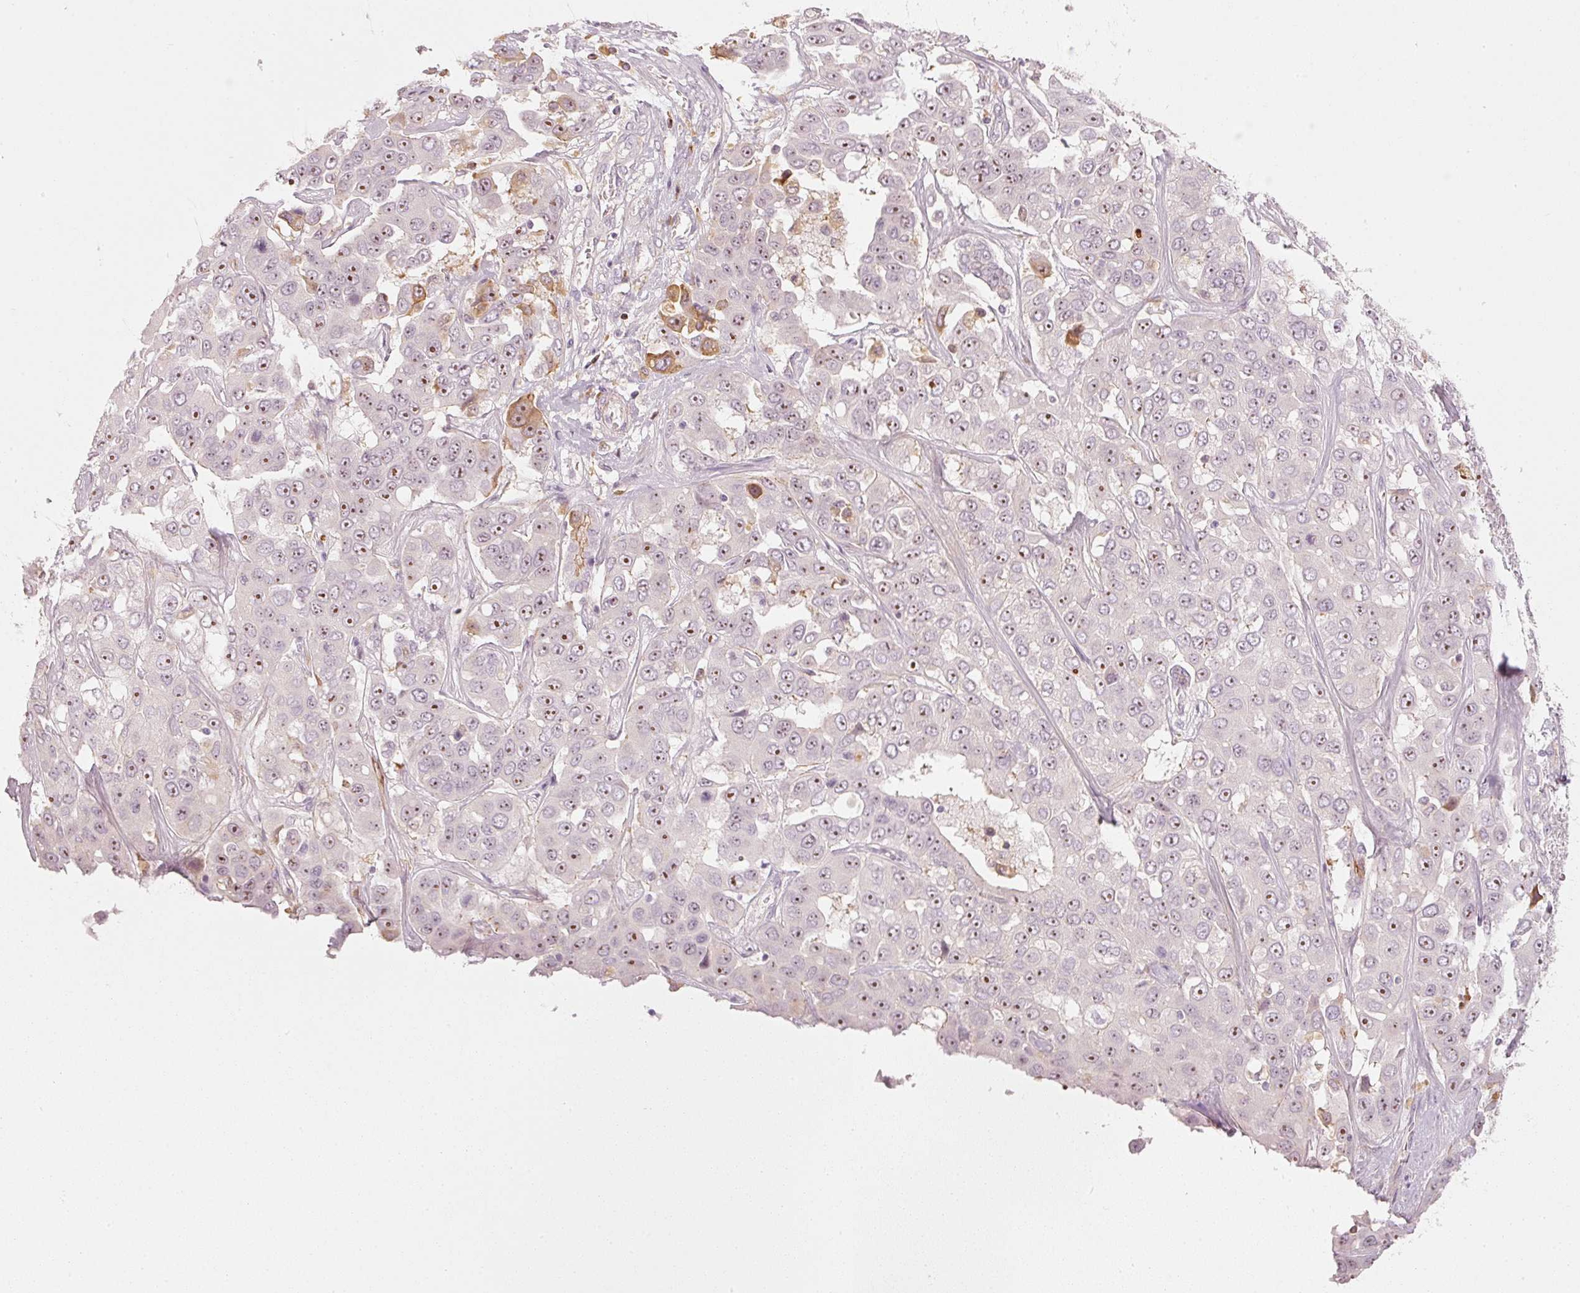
{"staining": {"intensity": "moderate", "quantity": "25%-75%", "location": "nuclear"}, "tissue": "liver cancer", "cell_type": "Tumor cells", "image_type": "cancer", "snomed": [{"axis": "morphology", "description": "Cholangiocarcinoma"}, {"axis": "topography", "description": "Liver"}], "caption": "IHC (DAB (3,3'-diaminobenzidine)) staining of liver cancer reveals moderate nuclear protein expression in approximately 25%-75% of tumor cells. (brown staining indicates protein expression, while blue staining denotes nuclei).", "gene": "VCAM1", "patient": {"sex": "female", "age": 52}}